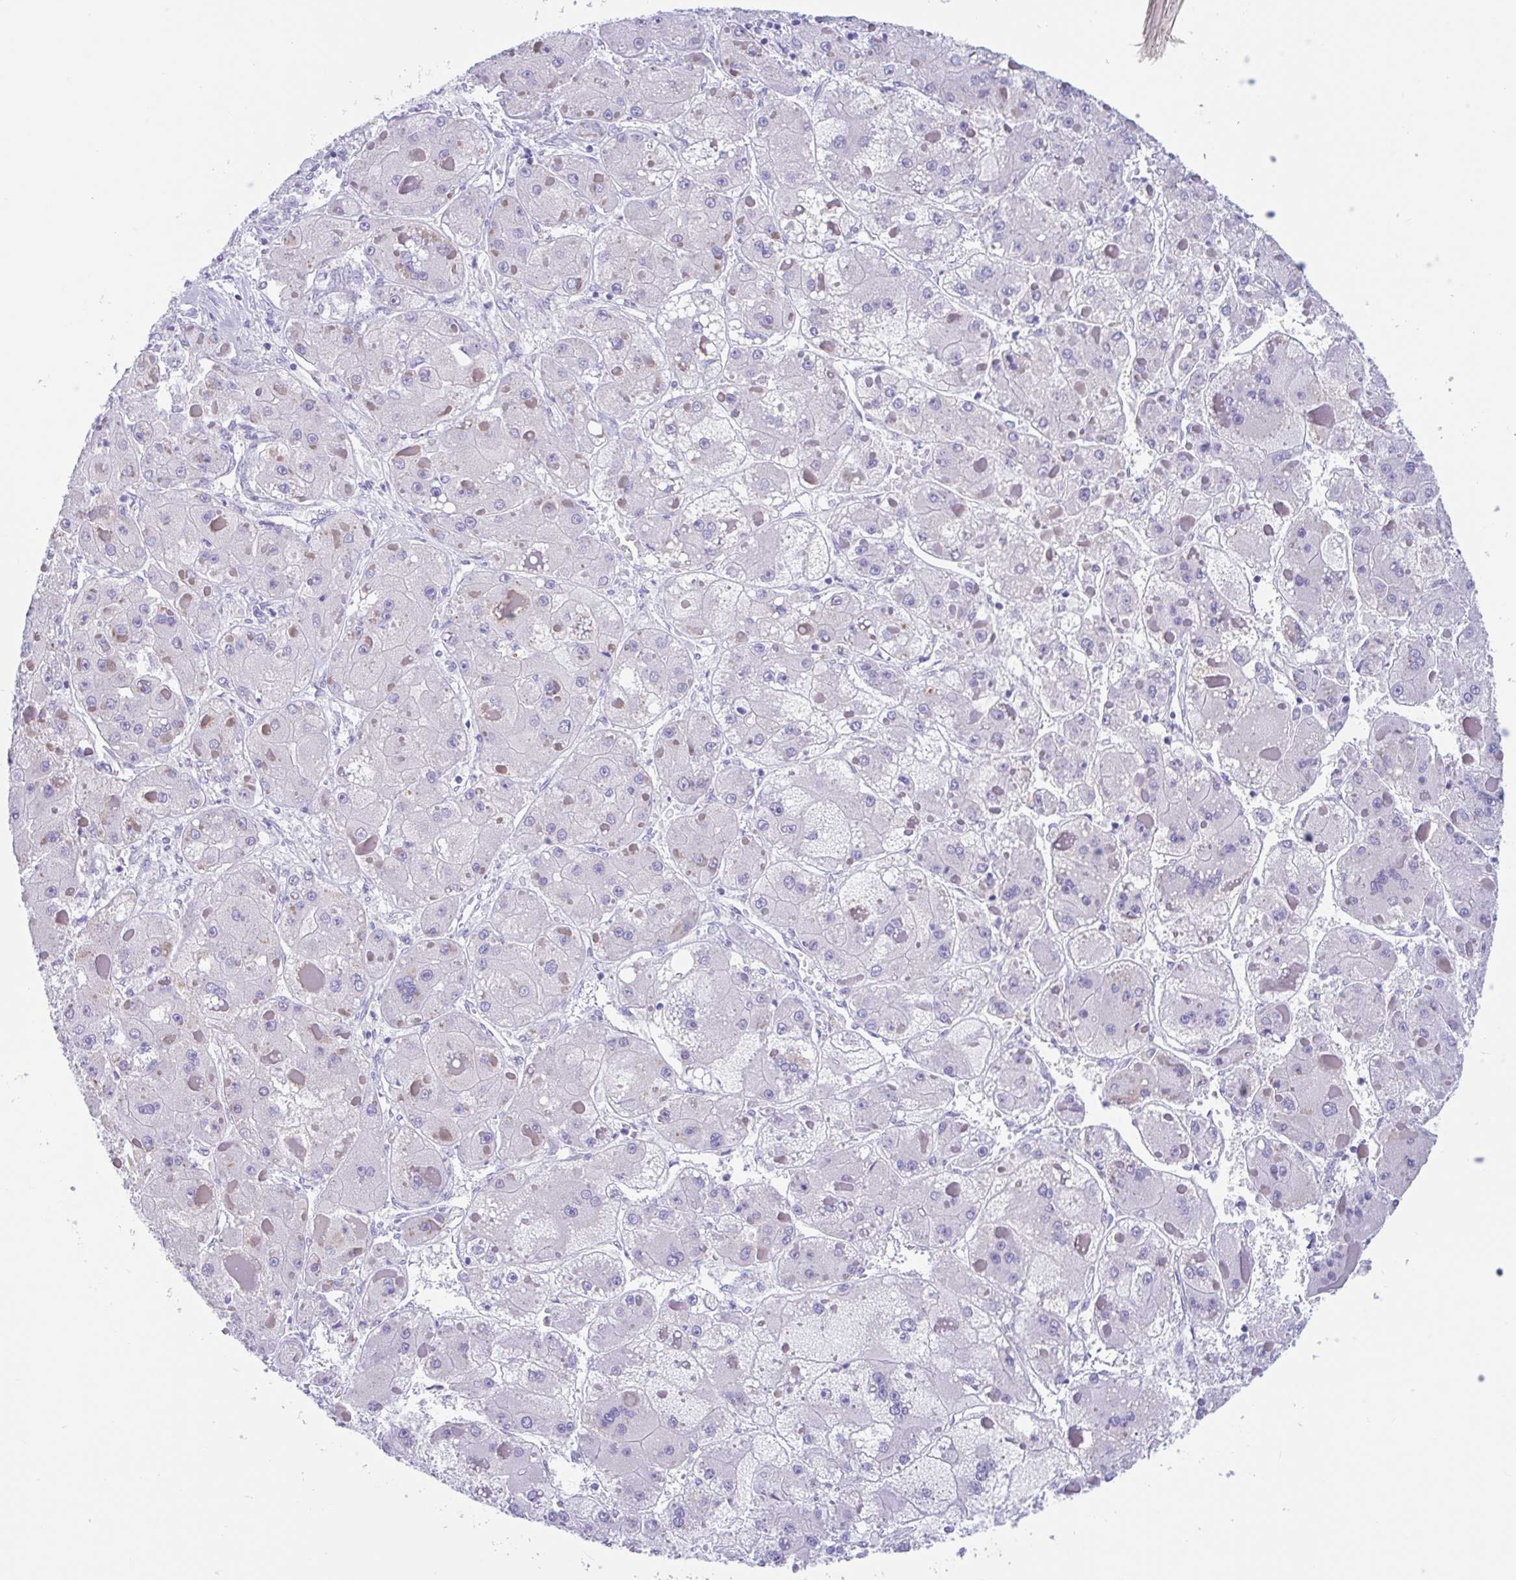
{"staining": {"intensity": "negative", "quantity": "none", "location": "none"}, "tissue": "liver cancer", "cell_type": "Tumor cells", "image_type": "cancer", "snomed": [{"axis": "morphology", "description": "Carcinoma, Hepatocellular, NOS"}, {"axis": "topography", "description": "Liver"}], "caption": "A micrograph of human liver cancer is negative for staining in tumor cells.", "gene": "OR6N2", "patient": {"sex": "female", "age": 73}}